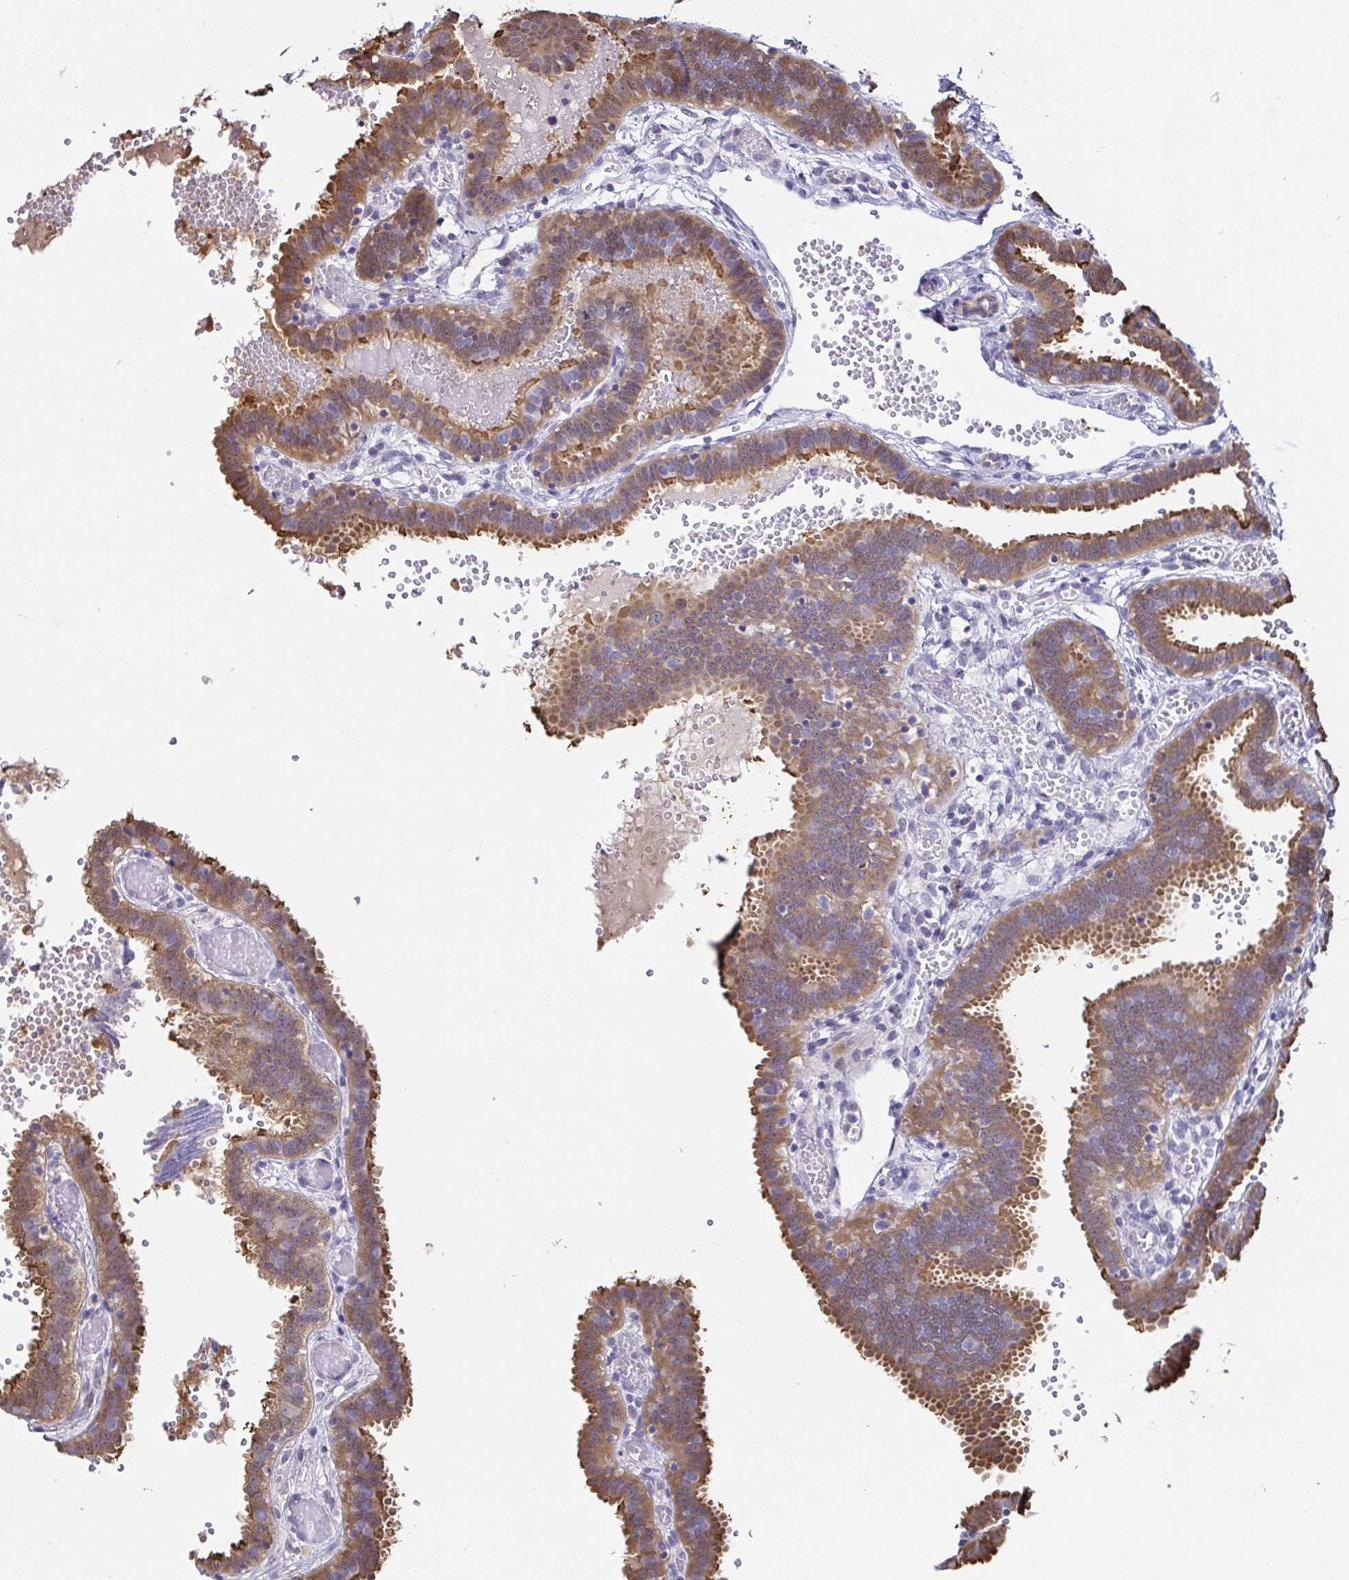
{"staining": {"intensity": "moderate", "quantity": ">75%", "location": "cytoplasmic/membranous"}, "tissue": "fallopian tube", "cell_type": "Glandular cells", "image_type": "normal", "snomed": [{"axis": "morphology", "description": "Normal tissue, NOS"}, {"axis": "topography", "description": "Fallopian tube"}], "caption": "The histopathology image reveals immunohistochemical staining of benign fallopian tube. There is moderate cytoplasmic/membranous staining is appreciated in approximately >75% of glandular cells. (Brightfield microscopy of DAB IHC at high magnification).", "gene": "EIF3D", "patient": {"sex": "female", "age": 37}}